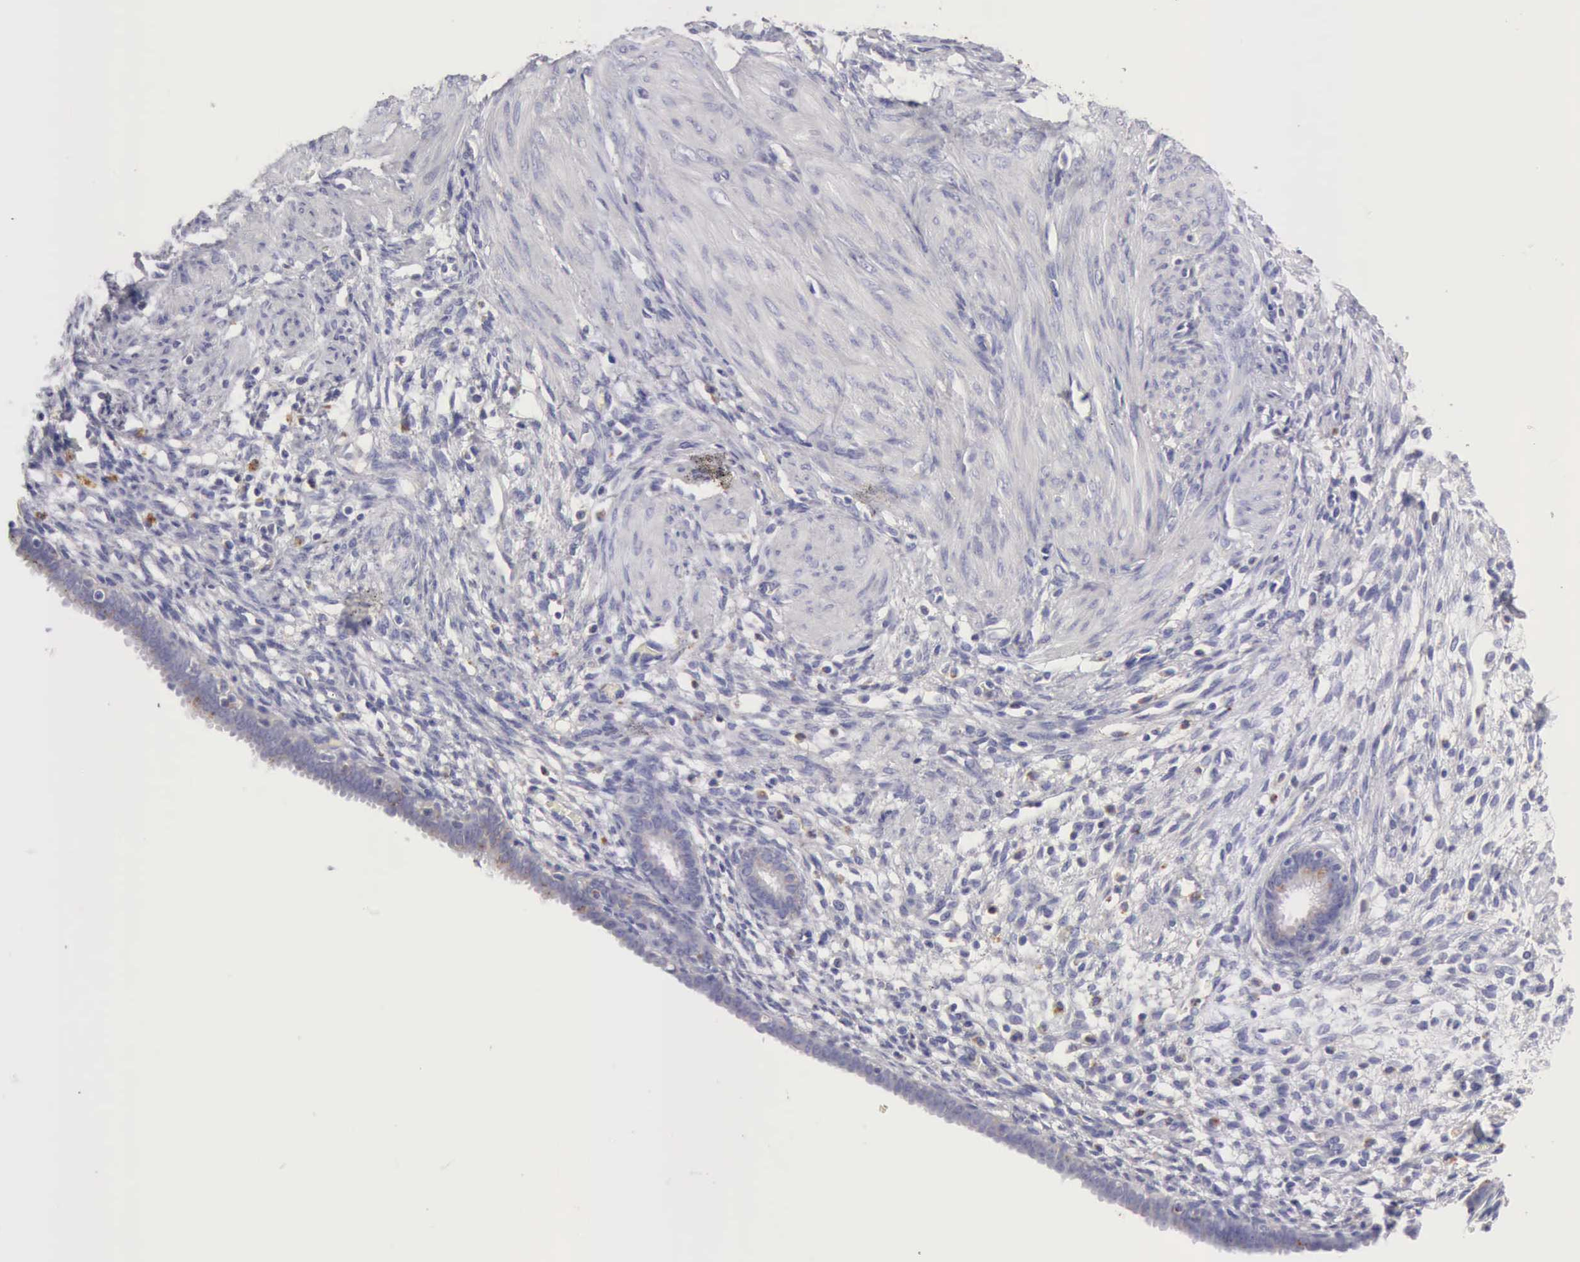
{"staining": {"intensity": "negative", "quantity": "none", "location": "none"}, "tissue": "endometrium", "cell_type": "Cells in endometrial stroma", "image_type": "normal", "snomed": [{"axis": "morphology", "description": "Normal tissue, NOS"}, {"axis": "topography", "description": "Endometrium"}], "caption": "This is an IHC histopathology image of normal human endometrium. There is no positivity in cells in endometrial stroma.", "gene": "CTSS", "patient": {"sex": "female", "age": 72}}